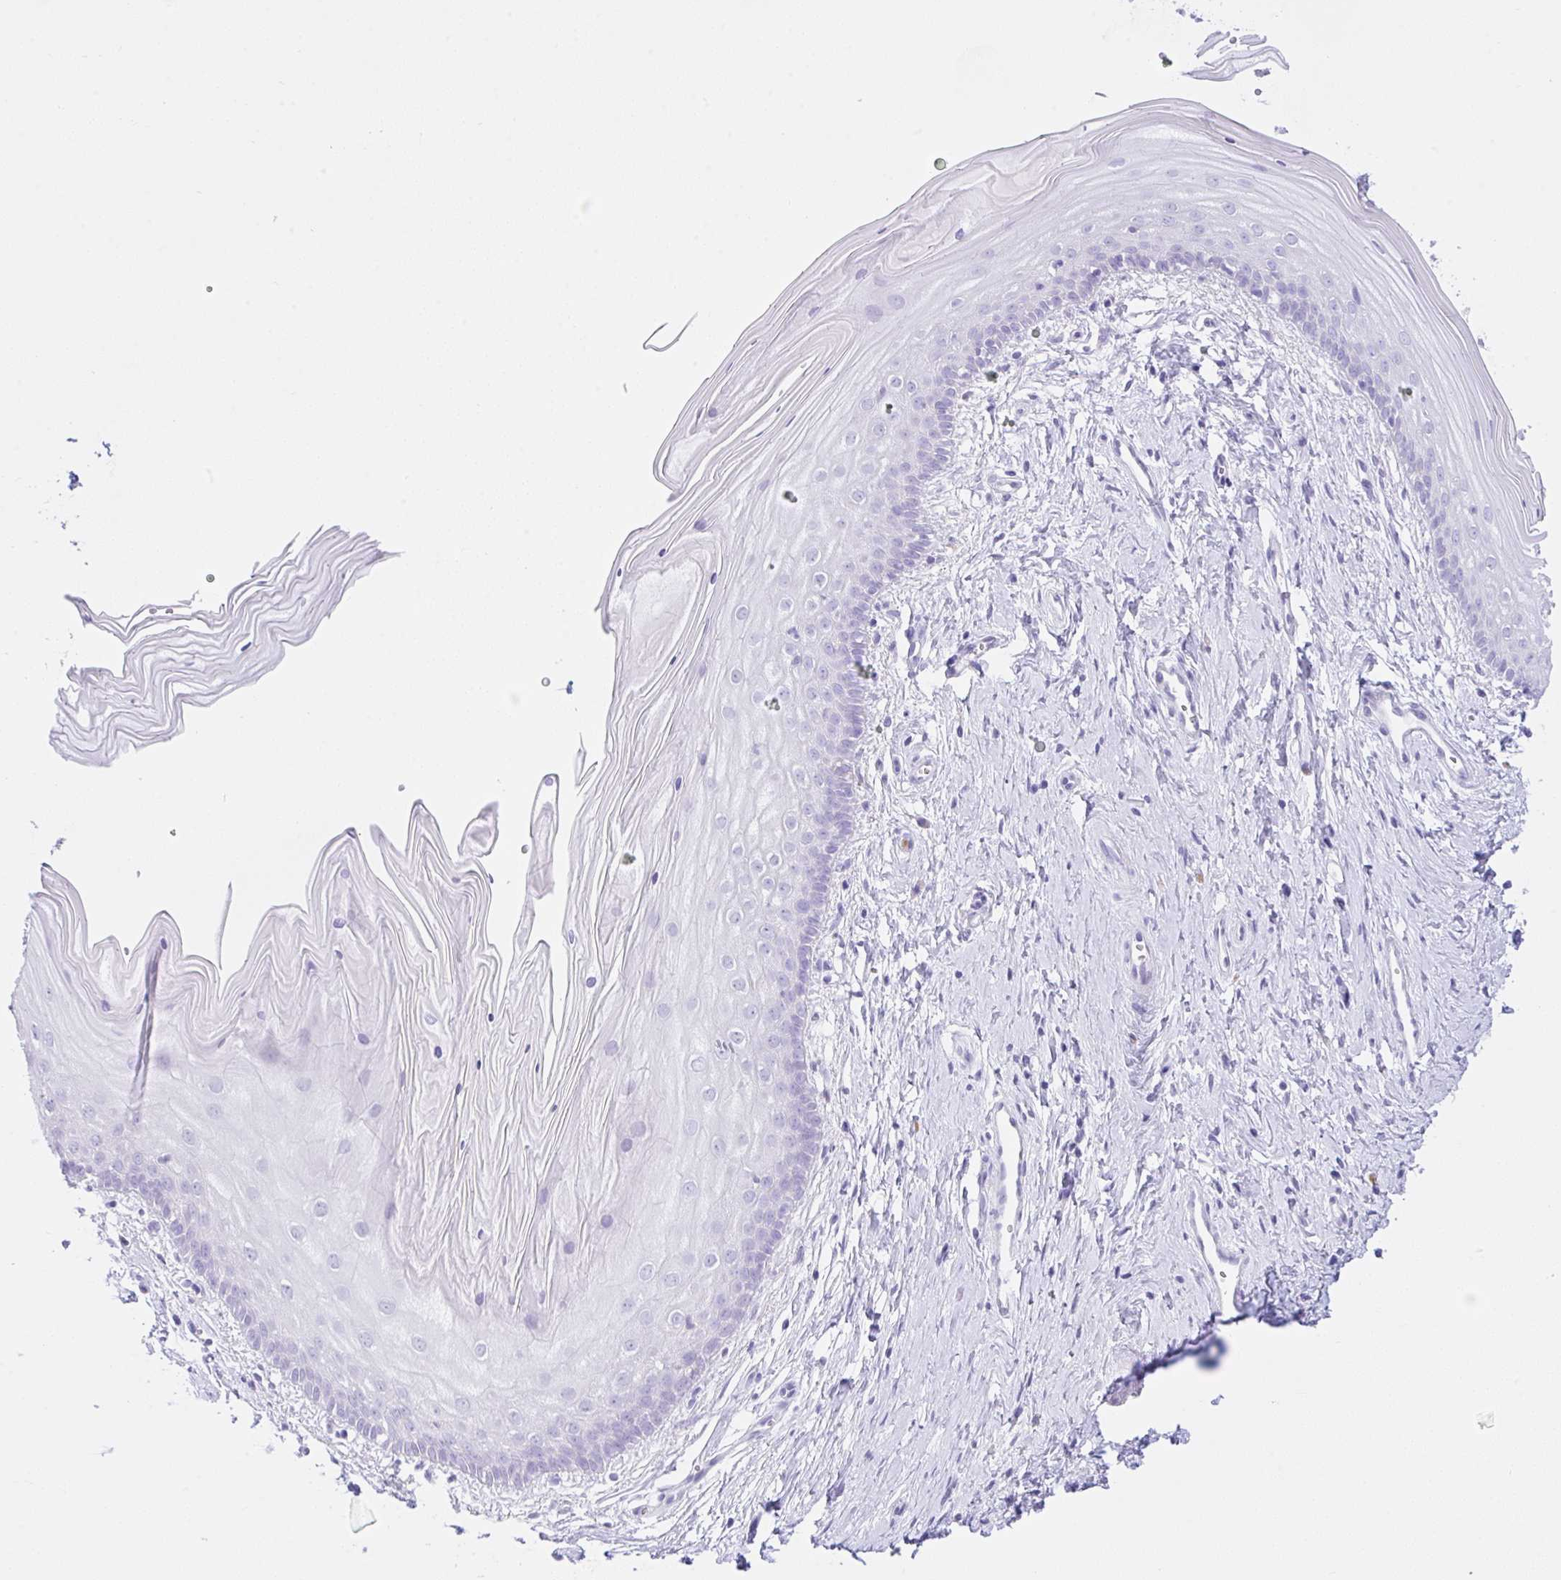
{"staining": {"intensity": "negative", "quantity": "none", "location": "none"}, "tissue": "vagina", "cell_type": "Squamous epithelial cells", "image_type": "normal", "snomed": [{"axis": "morphology", "description": "Normal tissue, NOS"}, {"axis": "topography", "description": "Vagina"}], "caption": "Photomicrograph shows no significant protein positivity in squamous epithelial cells of benign vagina. (DAB immunohistochemistry visualized using brightfield microscopy, high magnification).", "gene": "NCF1", "patient": {"sex": "female", "age": 38}}